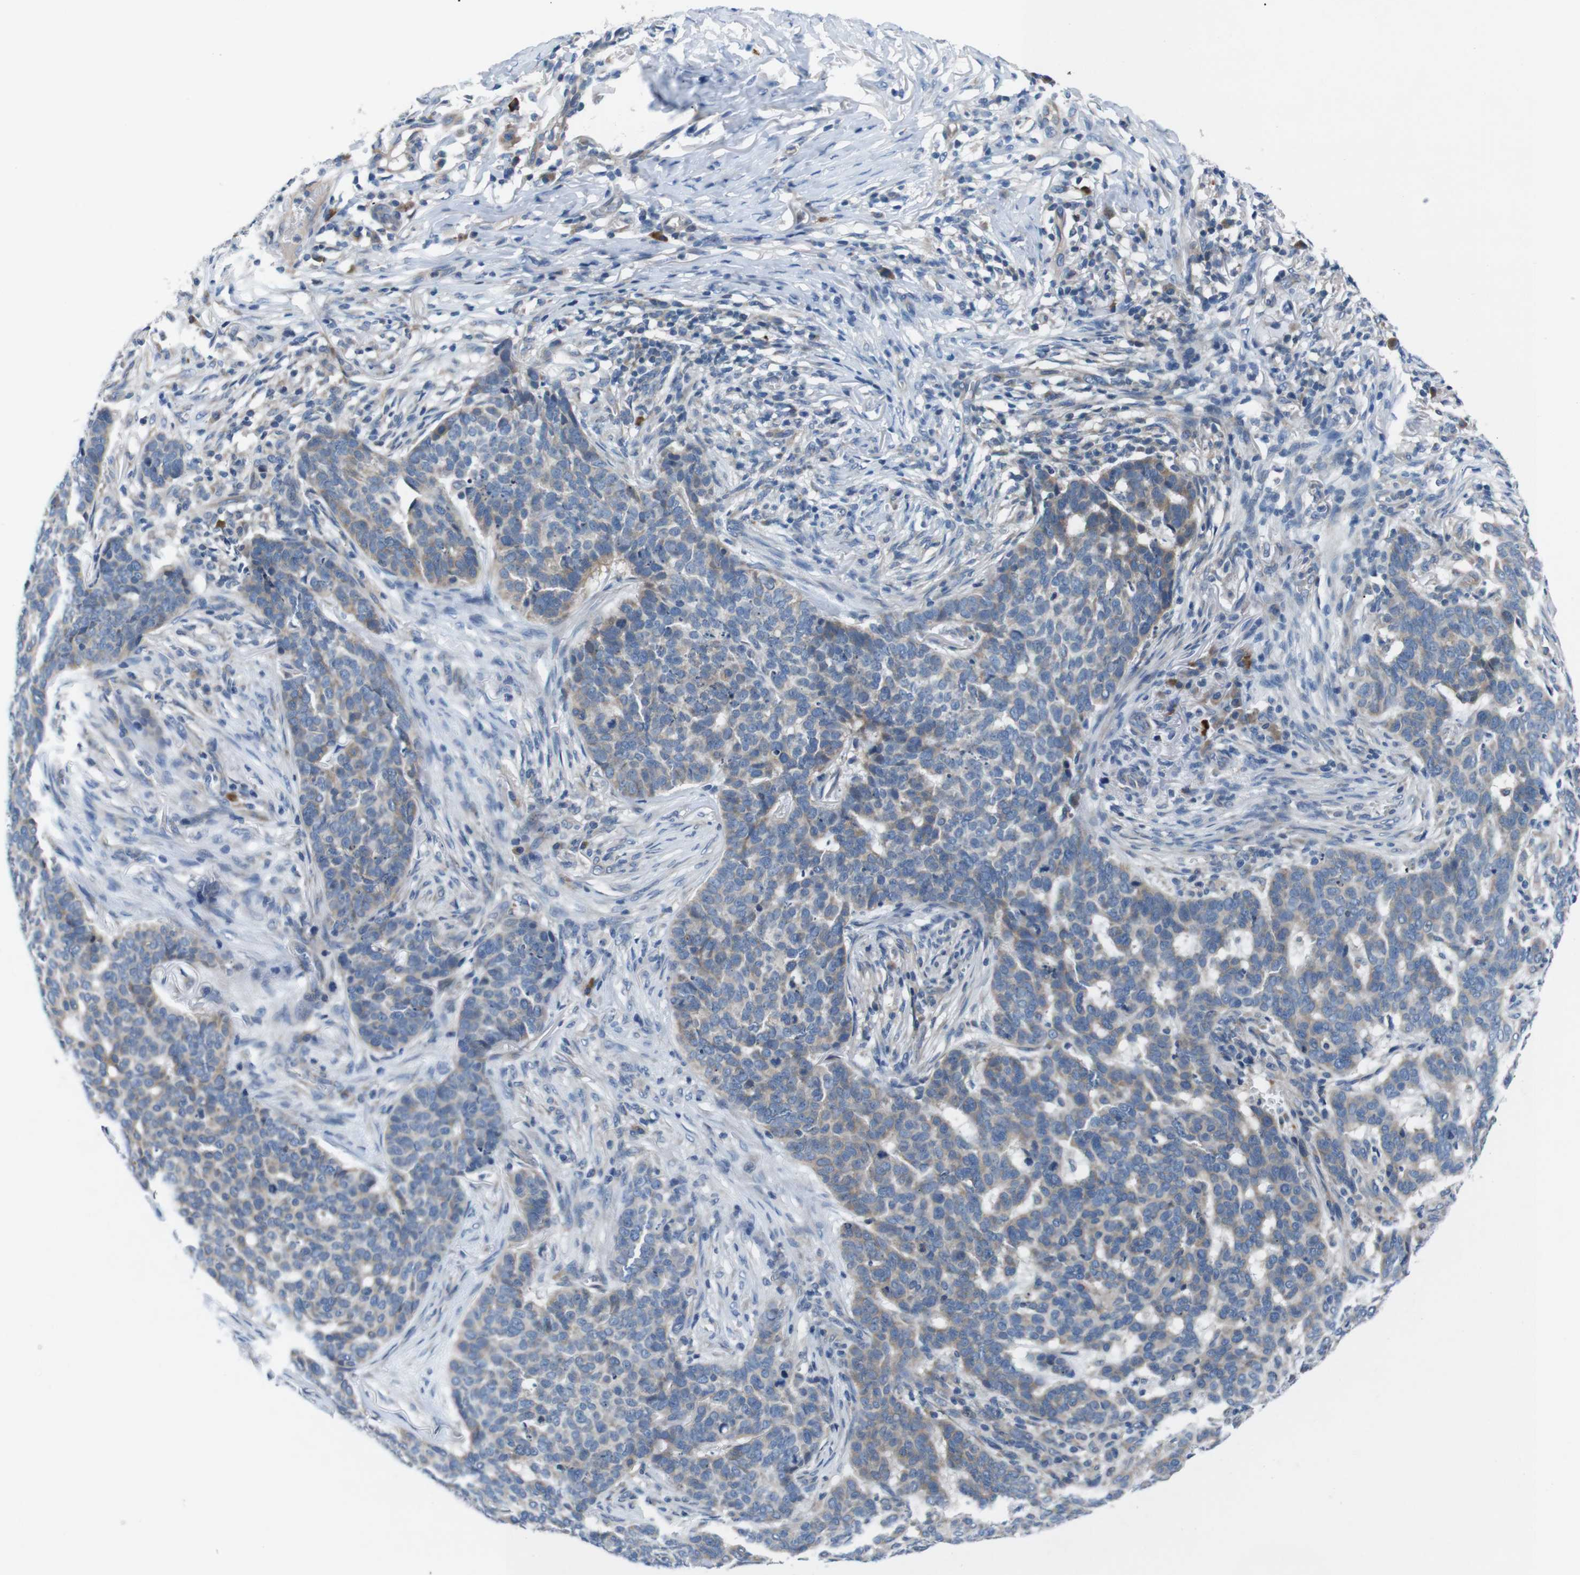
{"staining": {"intensity": "weak", "quantity": "<25%", "location": "cytoplasmic/membranous"}, "tissue": "skin cancer", "cell_type": "Tumor cells", "image_type": "cancer", "snomed": [{"axis": "morphology", "description": "Basal cell carcinoma"}, {"axis": "topography", "description": "Skin"}], "caption": "Immunohistochemistry (IHC) of human skin cancer shows no staining in tumor cells.", "gene": "JAK1", "patient": {"sex": "male", "age": 85}}